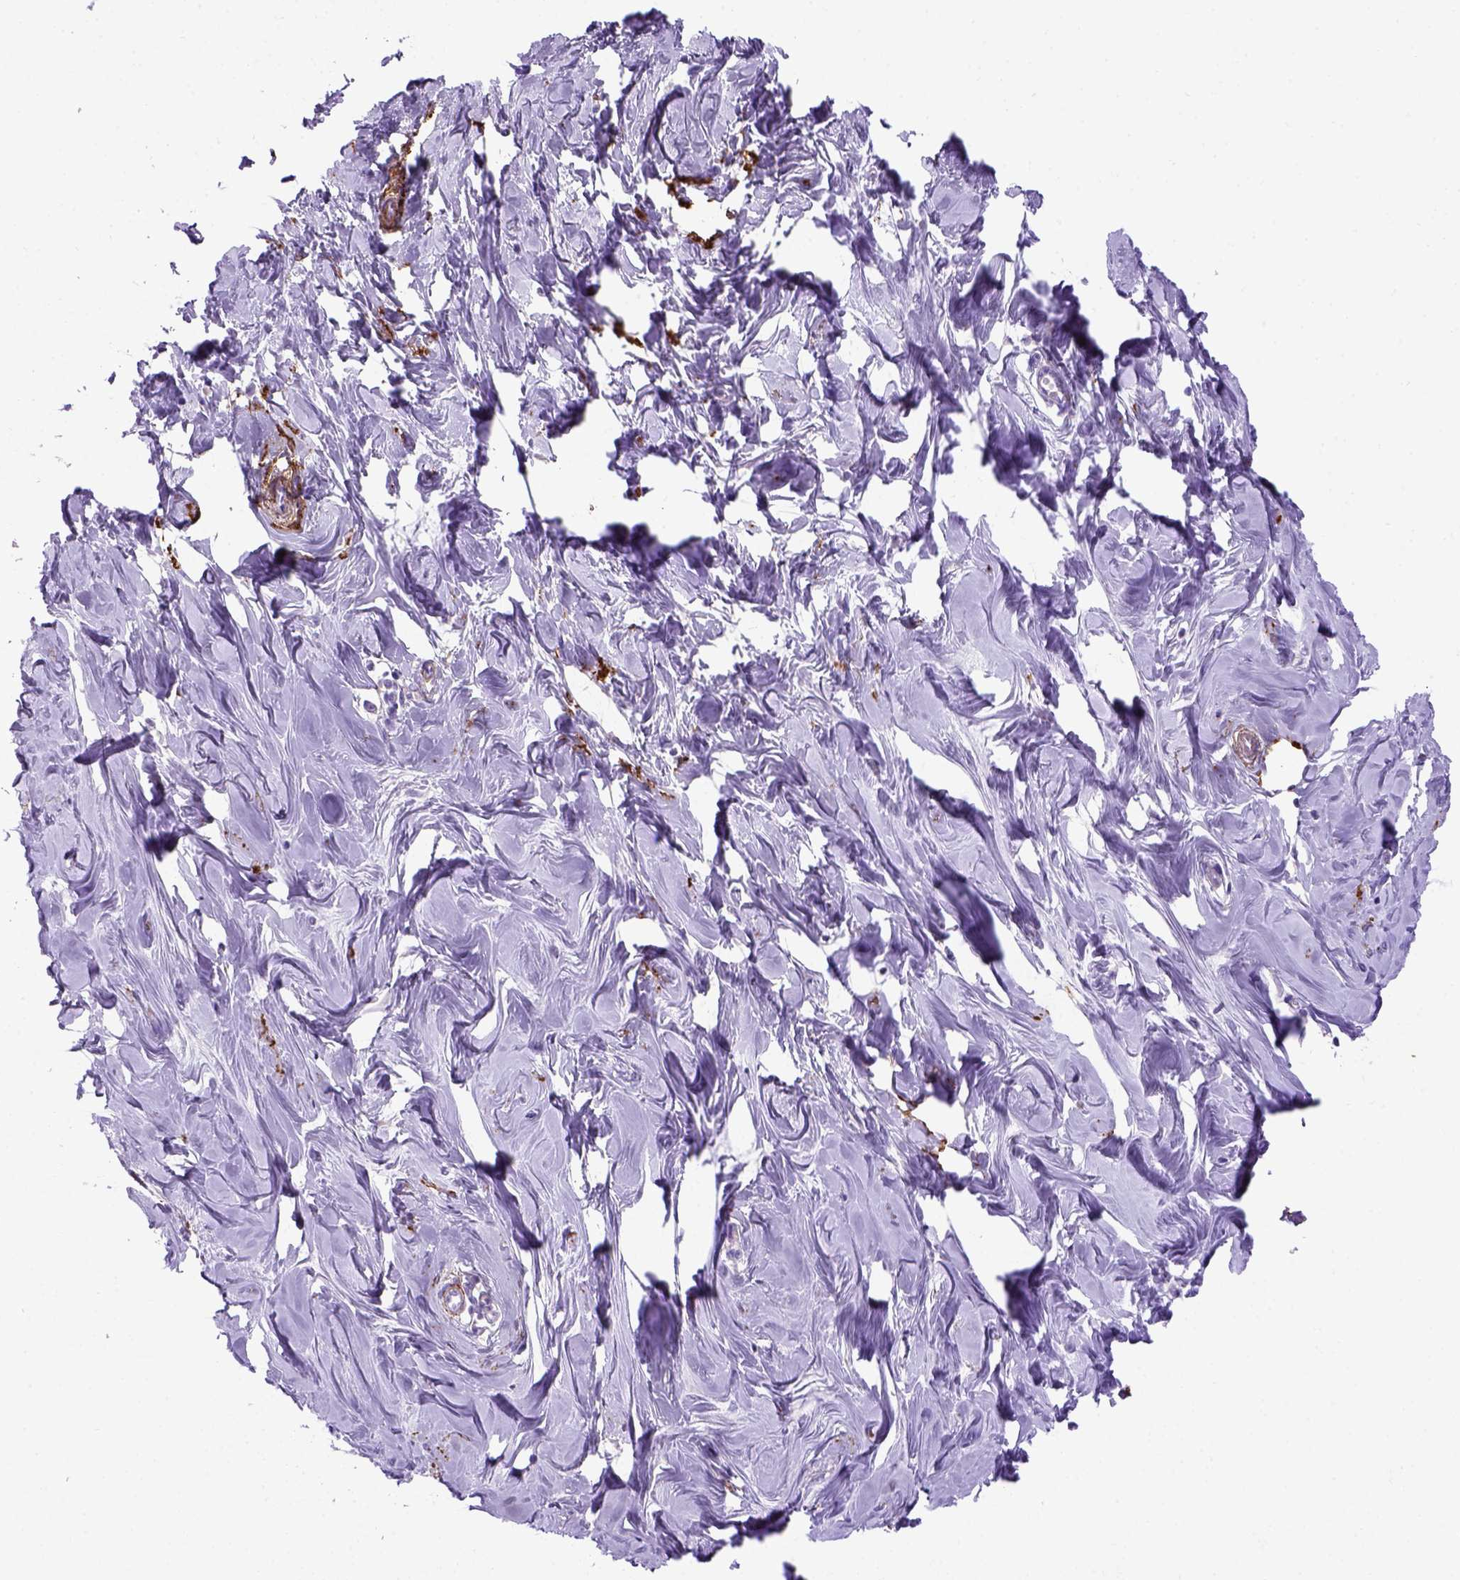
{"staining": {"intensity": "negative", "quantity": "none", "location": "none"}, "tissue": "breast", "cell_type": "Adipocytes", "image_type": "normal", "snomed": [{"axis": "morphology", "description": "Normal tissue, NOS"}, {"axis": "topography", "description": "Breast"}], "caption": "High power microscopy micrograph of an immunohistochemistry (IHC) micrograph of unremarkable breast, revealing no significant staining in adipocytes. (DAB immunohistochemistry (IHC) visualized using brightfield microscopy, high magnification).", "gene": "SIRPD", "patient": {"sex": "female", "age": 27}}